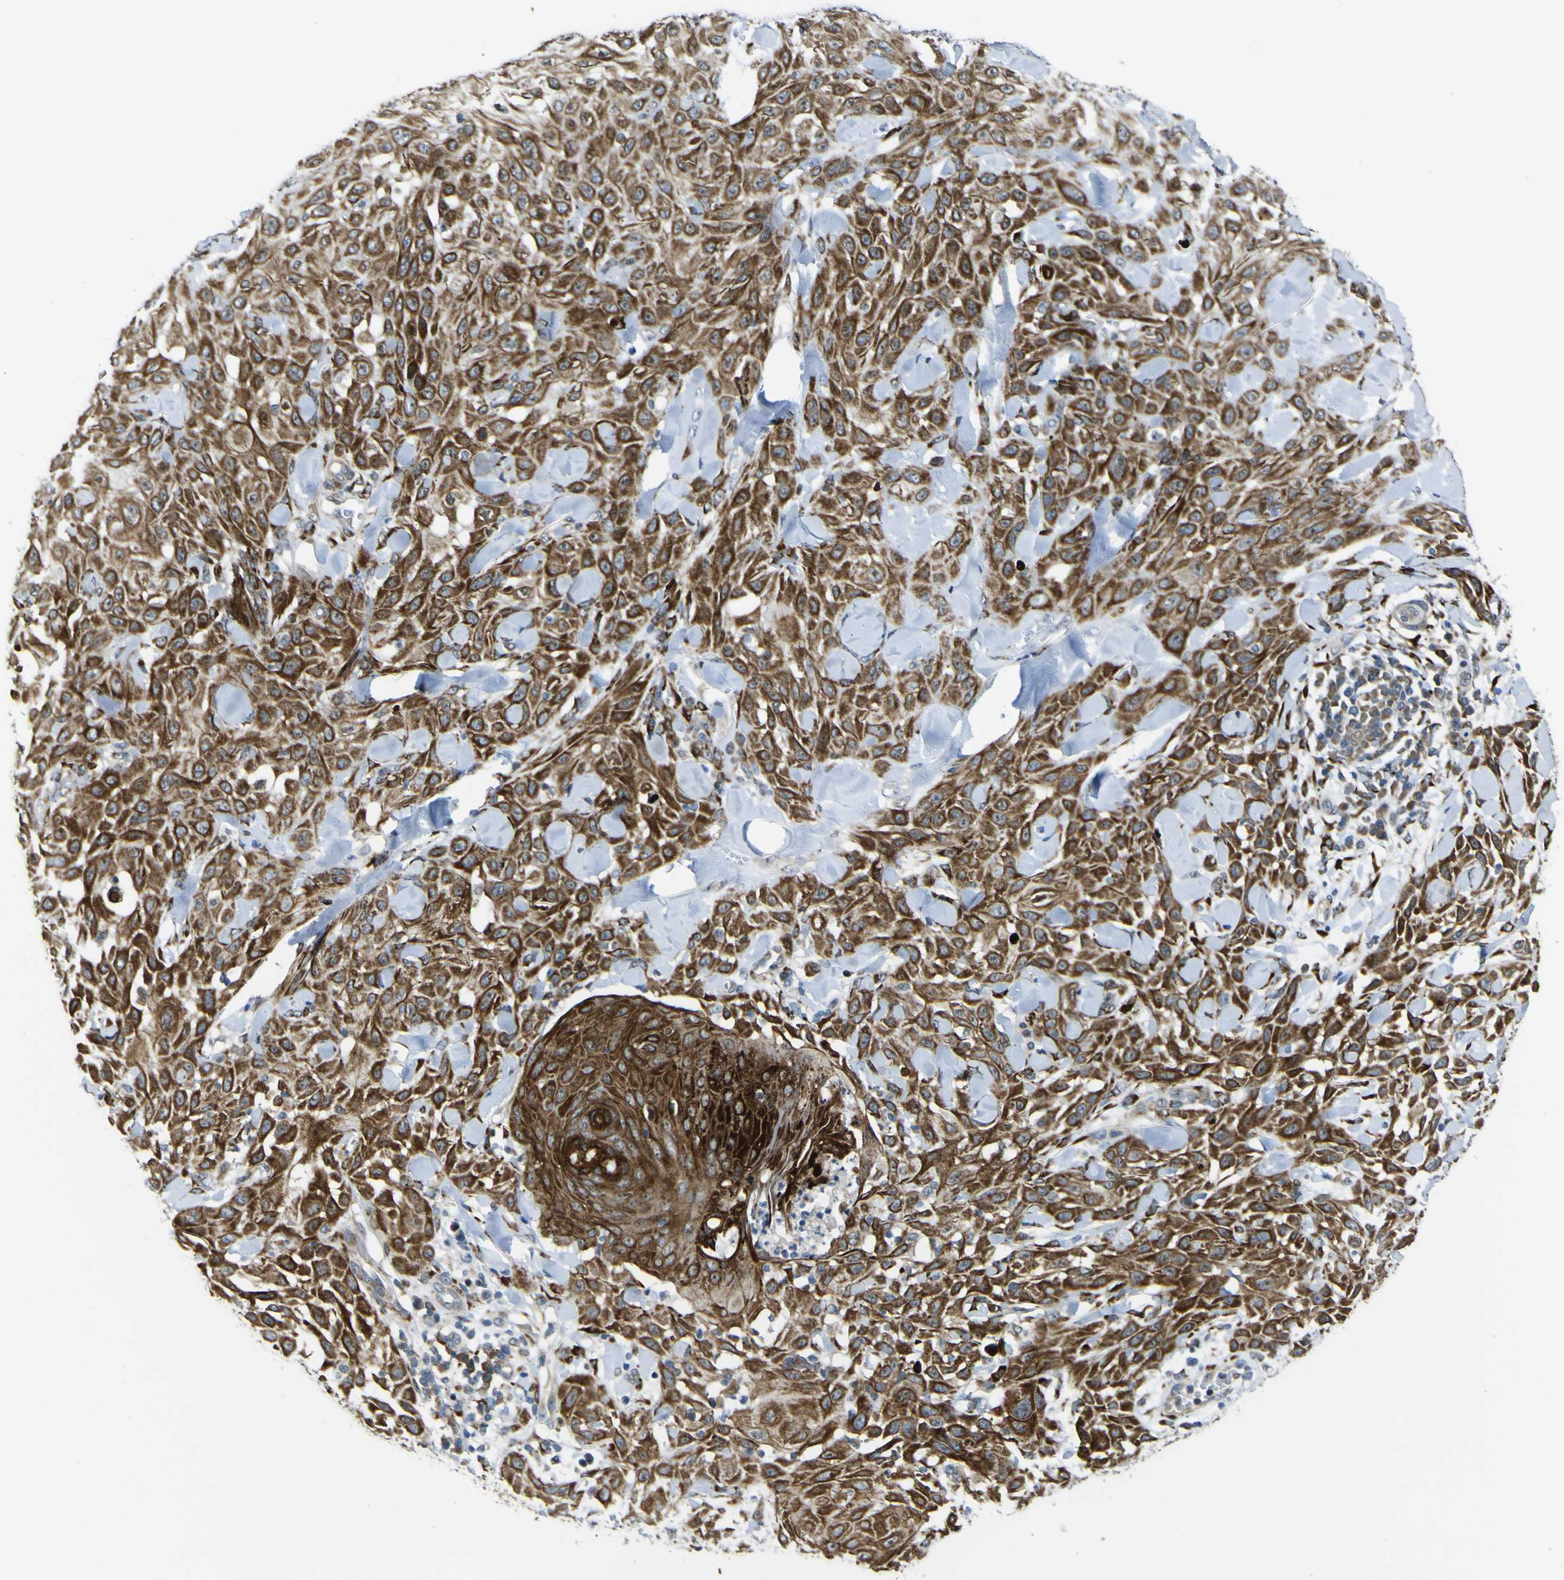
{"staining": {"intensity": "strong", "quantity": ">75%", "location": "cytoplasmic/membranous"}, "tissue": "skin cancer", "cell_type": "Tumor cells", "image_type": "cancer", "snomed": [{"axis": "morphology", "description": "Squamous cell carcinoma, NOS"}, {"axis": "topography", "description": "Skin"}], "caption": "Brown immunohistochemical staining in skin squamous cell carcinoma displays strong cytoplasmic/membranous staining in approximately >75% of tumor cells.", "gene": "LBHD1", "patient": {"sex": "male", "age": 24}}